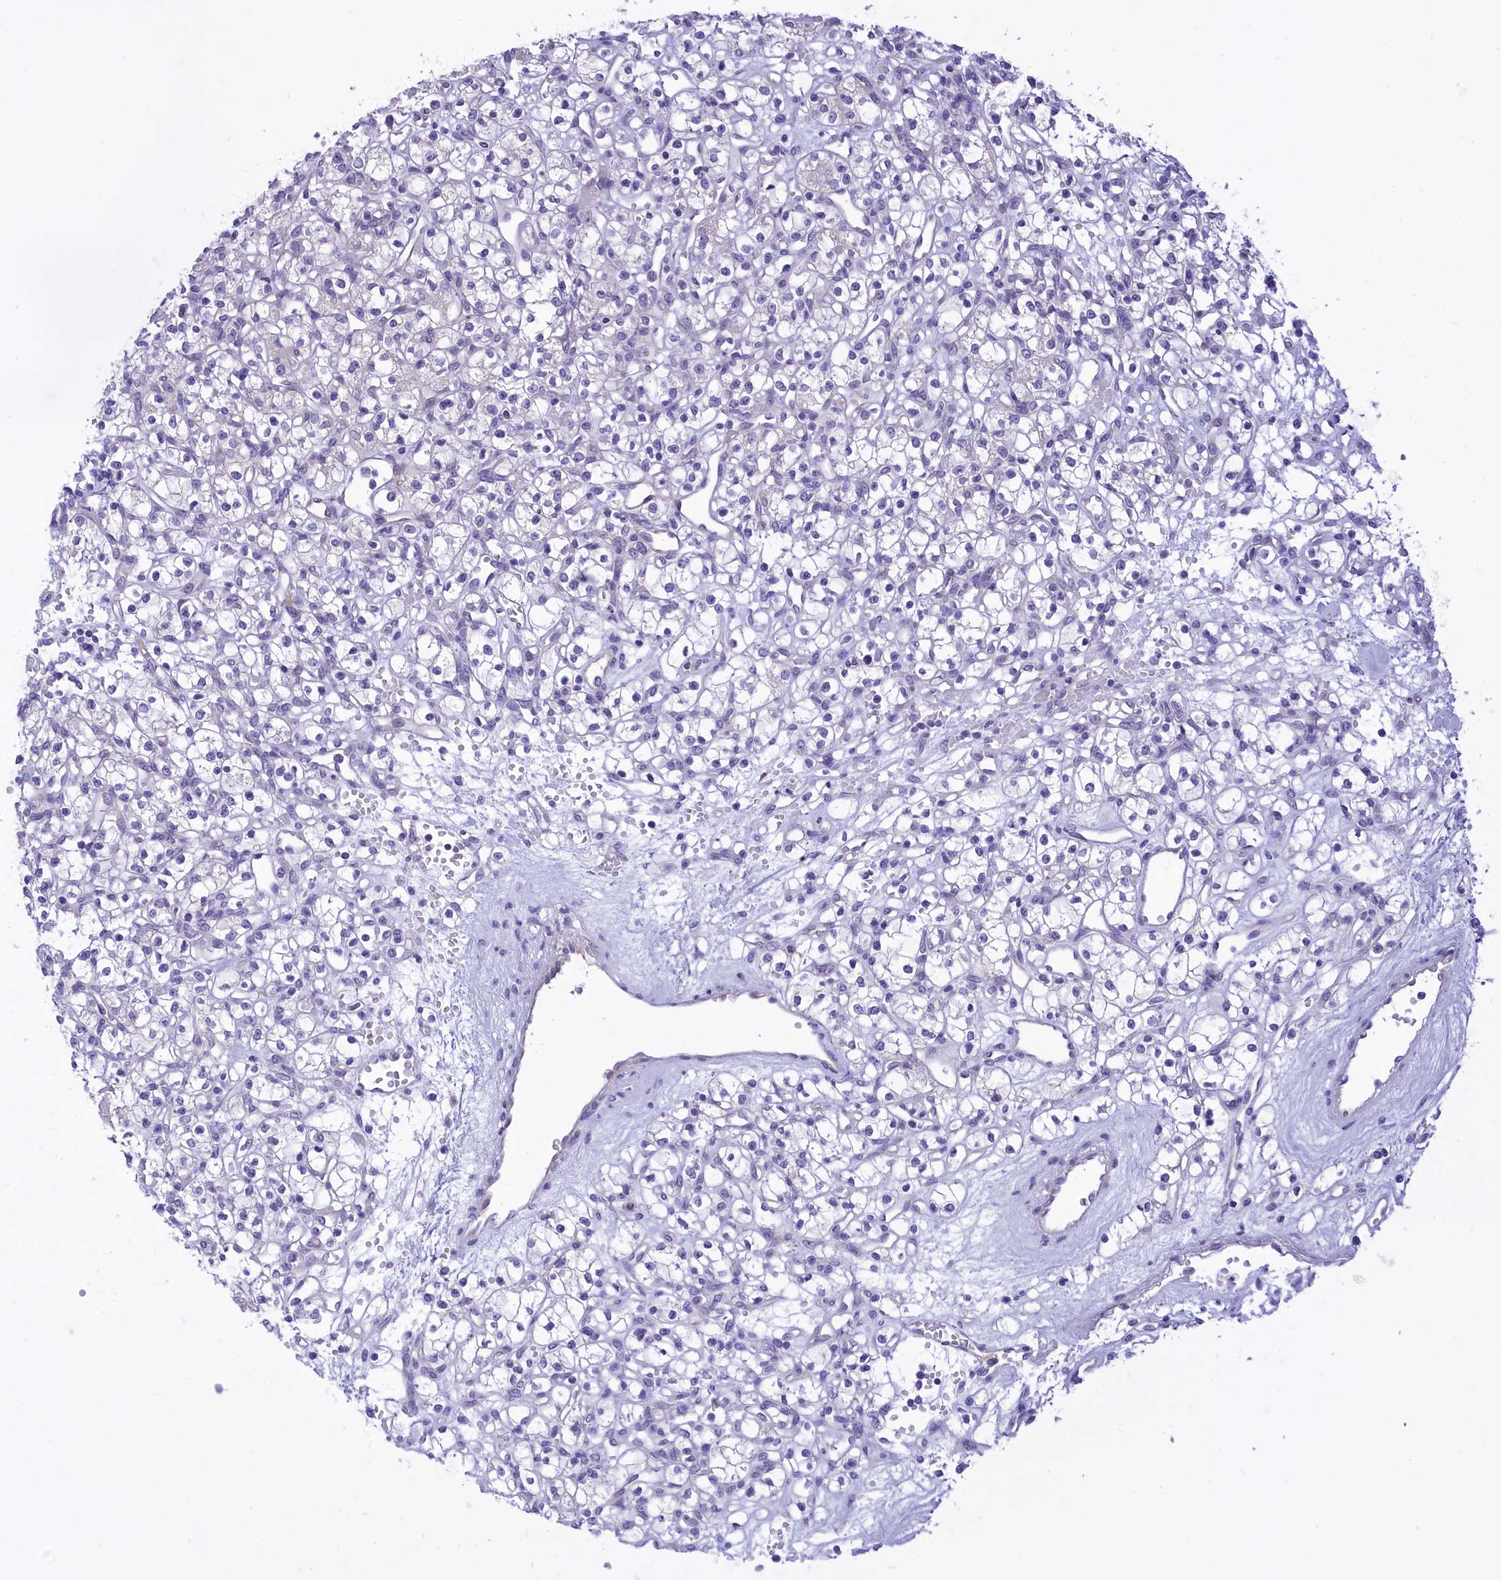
{"staining": {"intensity": "negative", "quantity": "none", "location": "none"}, "tissue": "renal cancer", "cell_type": "Tumor cells", "image_type": "cancer", "snomed": [{"axis": "morphology", "description": "Adenocarcinoma, NOS"}, {"axis": "topography", "description": "Kidney"}], "caption": "High magnification brightfield microscopy of renal adenocarcinoma stained with DAB (3,3'-diaminobenzidine) (brown) and counterstained with hematoxylin (blue): tumor cells show no significant positivity.", "gene": "DCAF16", "patient": {"sex": "female", "age": 59}}